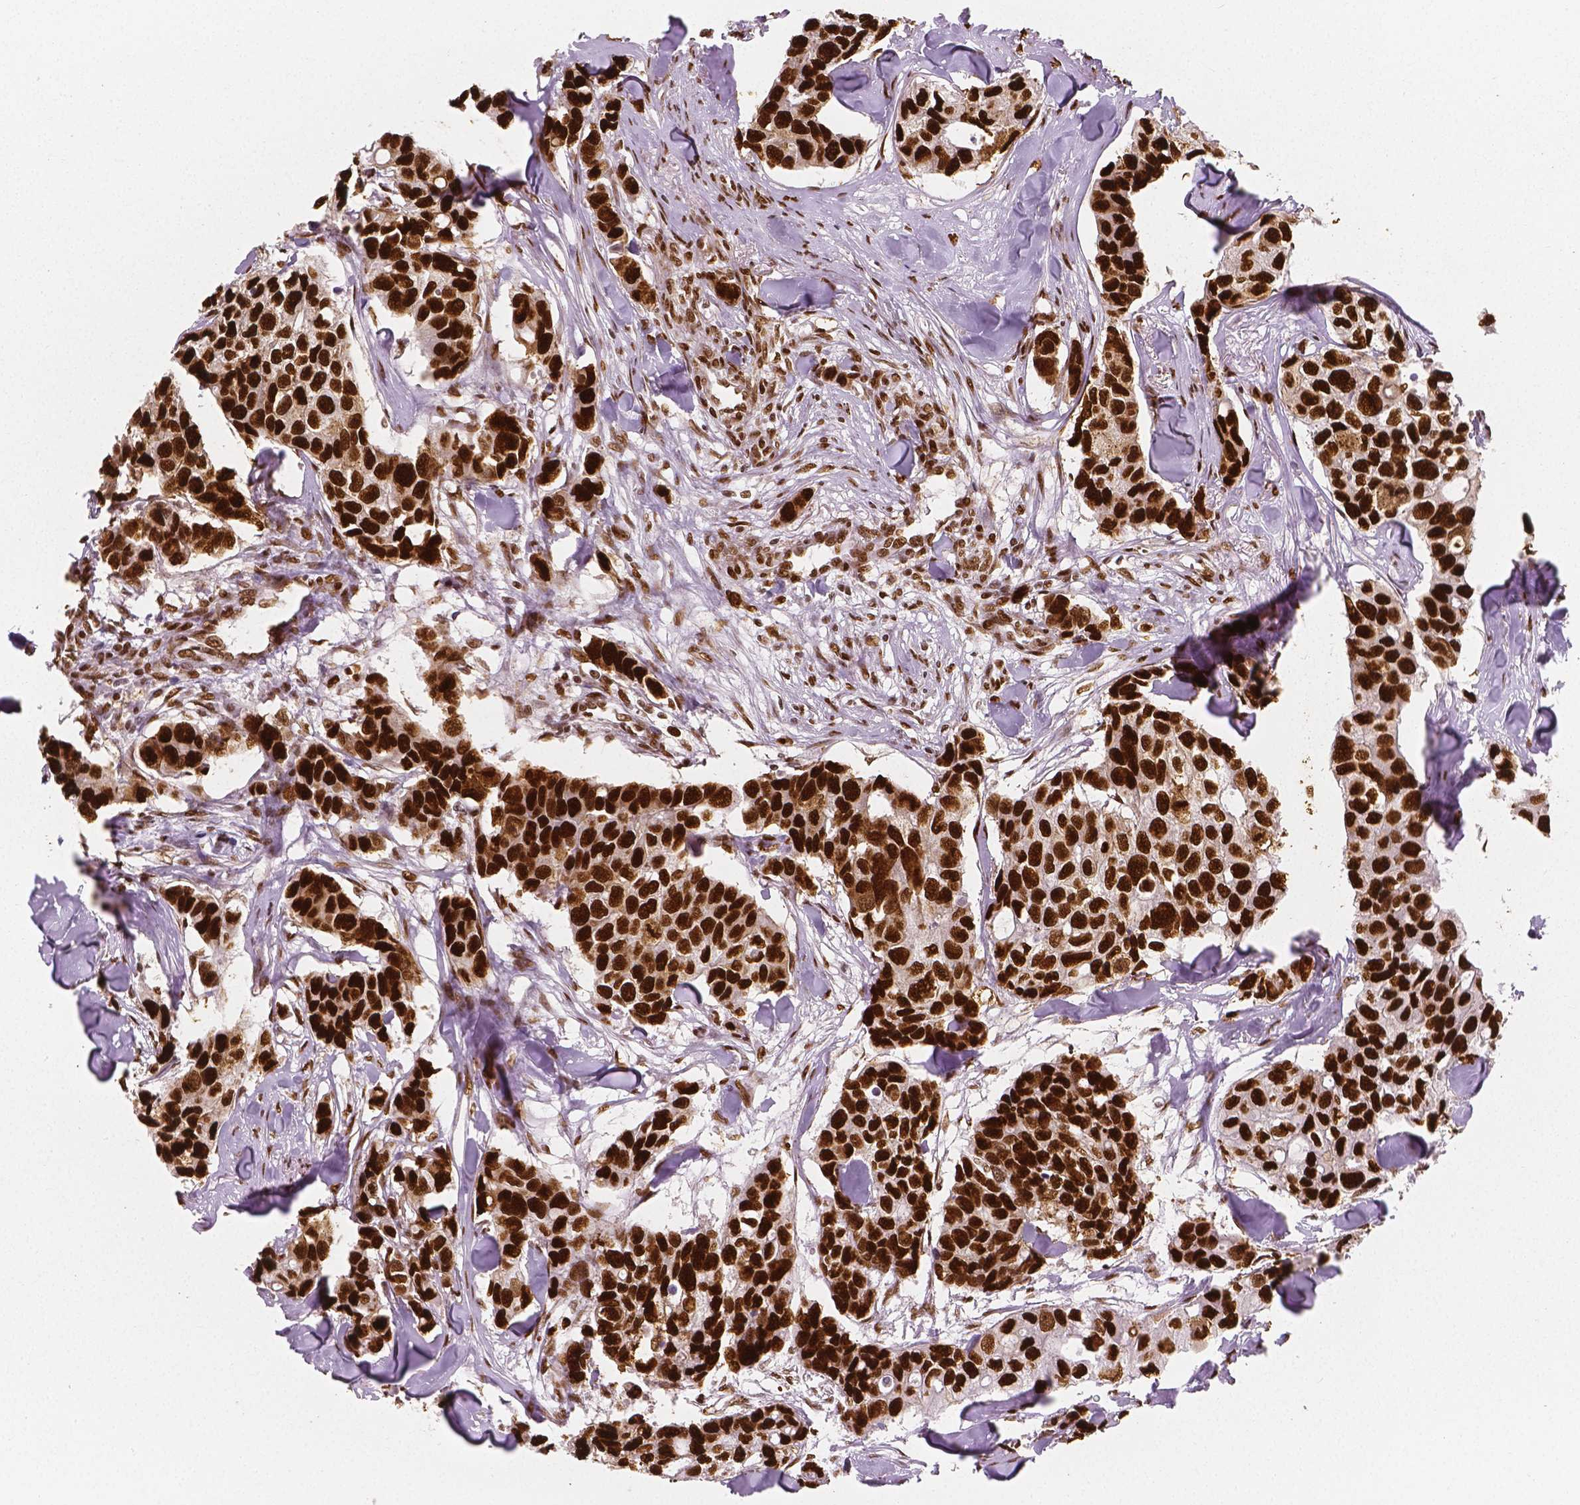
{"staining": {"intensity": "strong", "quantity": ">75%", "location": "nuclear"}, "tissue": "breast cancer", "cell_type": "Tumor cells", "image_type": "cancer", "snomed": [{"axis": "morphology", "description": "Duct carcinoma"}, {"axis": "topography", "description": "Breast"}], "caption": "Intraductal carcinoma (breast) stained with immunohistochemistry (IHC) shows strong nuclear positivity in about >75% of tumor cells.", "gene": "NUCKS1", "patient": {"sex": "female", "age": 83}}